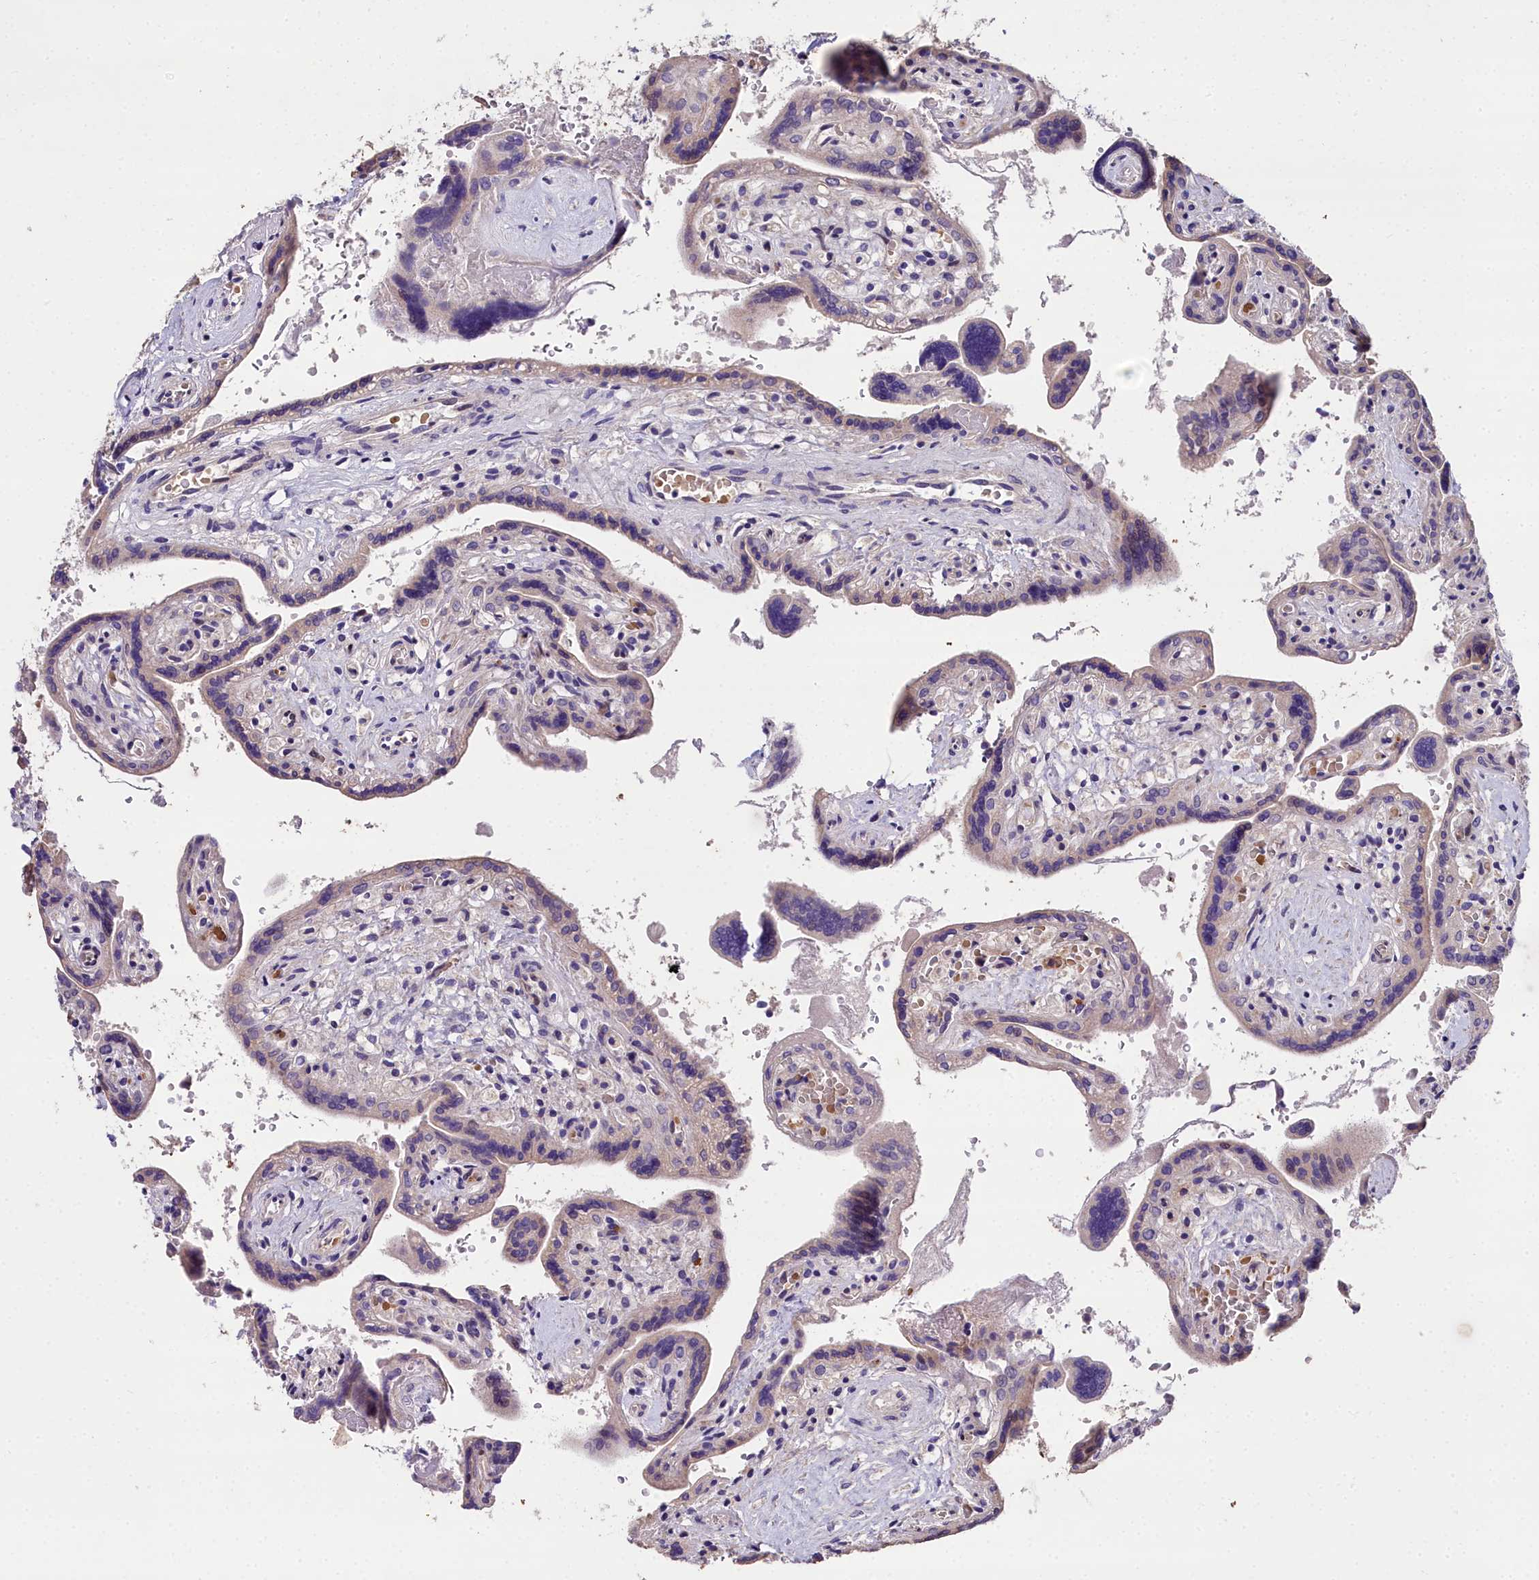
{"staining": {"intensity": "weak", "quantity": "<25%", "location": "cytoplasmic/membranous"}, "tissue": "placenta", "cell_type": "Trophoblastic cells", "image_type": "normal", "snomed": [{"axis": "morphology", "description": "Normal tissue, NOS"}, {"axis": "topography", "description": "Placenta"}], "caption": "Human placenta stained for a protein using immunohistochemistry exhibits no expression in trophoblastic cells.", "gene": "NT5M", "patient": {"sex": "female", "age": 37}}